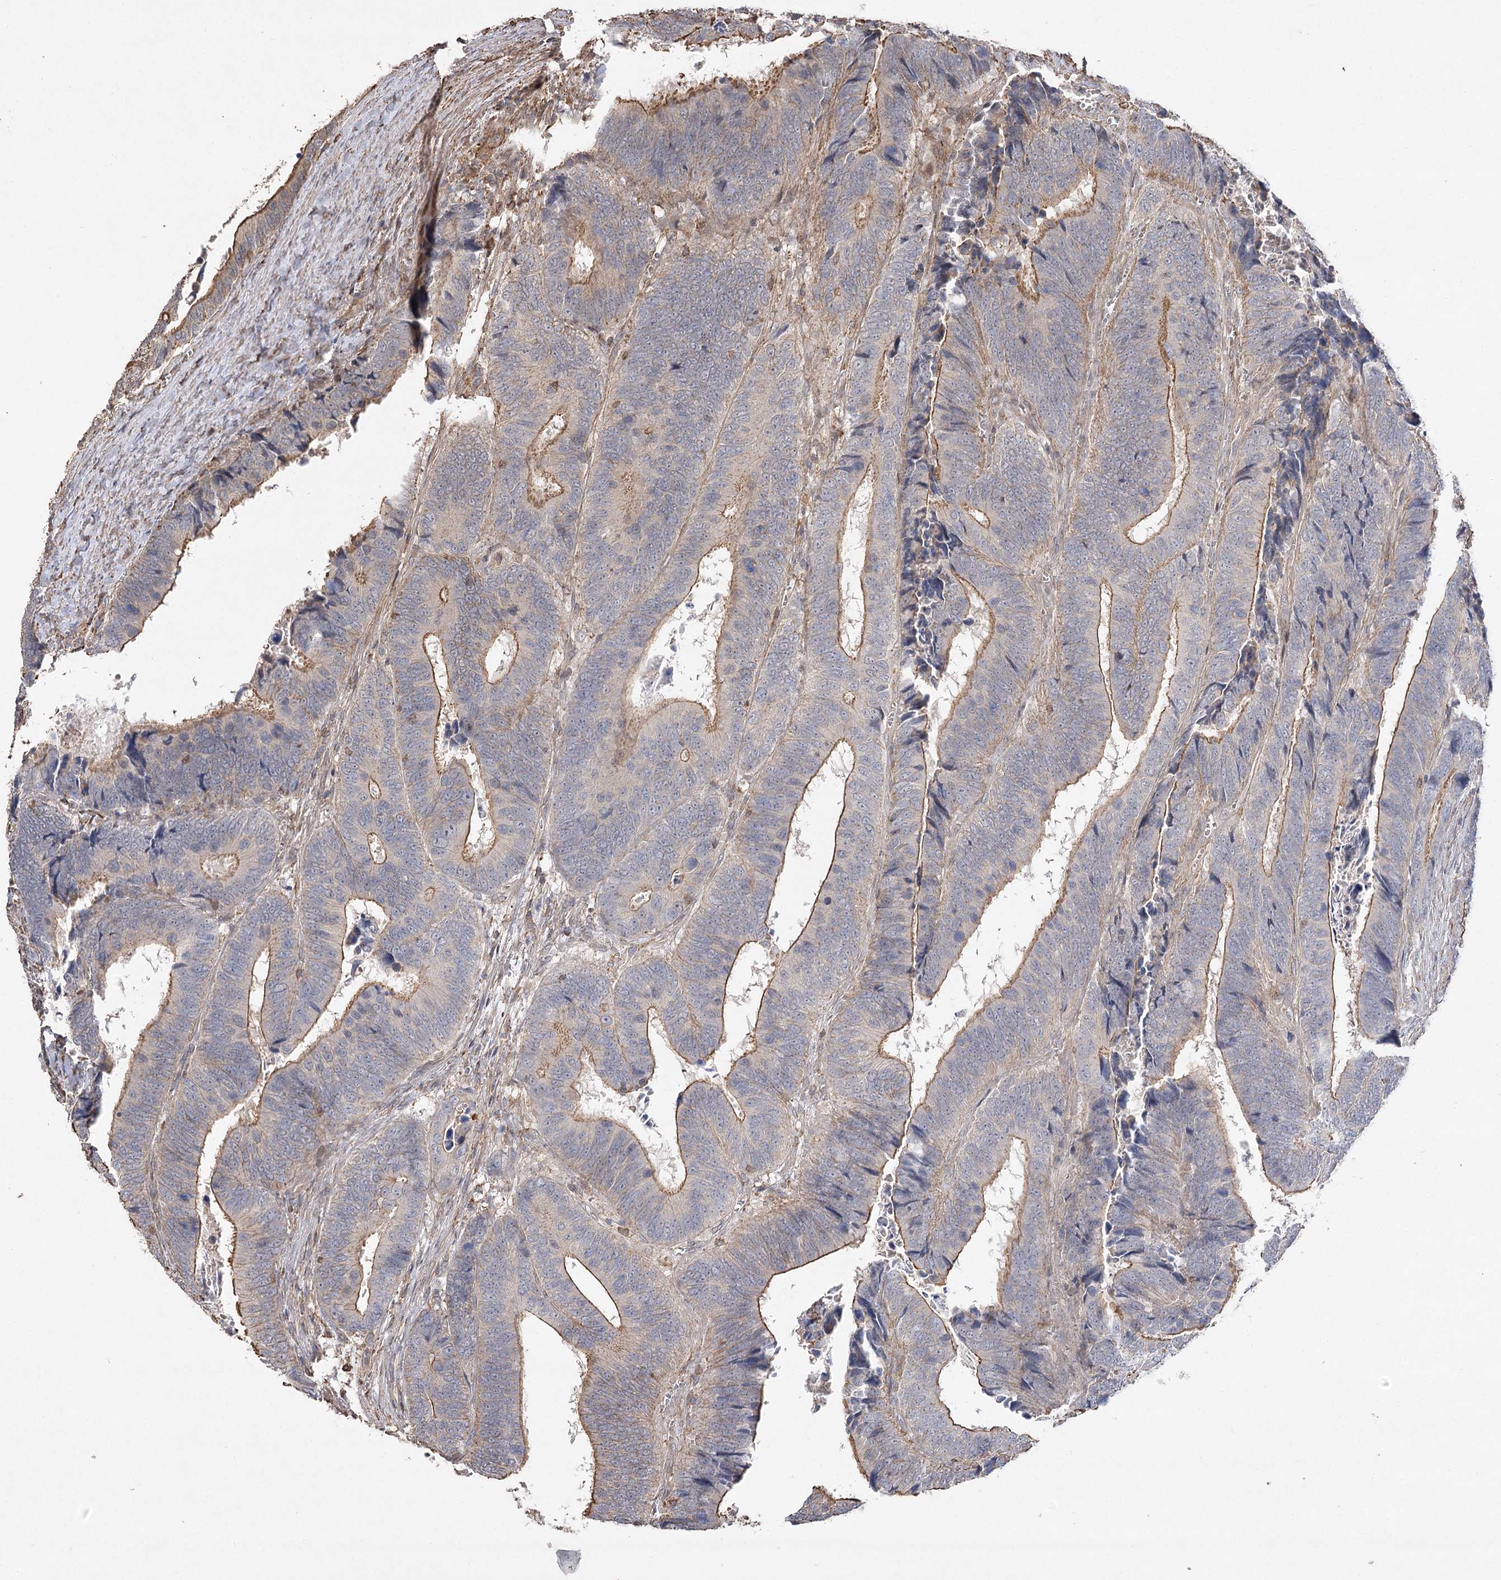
{"staining": {"intensity": "moderate", "quantity": "25%-75%", "location": "cytoplasmic/membranous"}, "tissue": "colorectal cancer", "cell_type": "Tumor cells", "image_type": "cancer", "snomed": [{"axis": "morphology", "description": "Adenocarcinoma, NOS"}, {"axis": "topography", "description": "Colon"}], "caption": "Brown immunohistochemical staining in colorectal cancer (adenocarcinoma) shows moderate cytoplasmic/membranous positivity in about 25%-75% of tumor cells. Nuclei are stained in blue.", "gene": "OBSL1", "patient": {"sex": "male", "age": 72}}